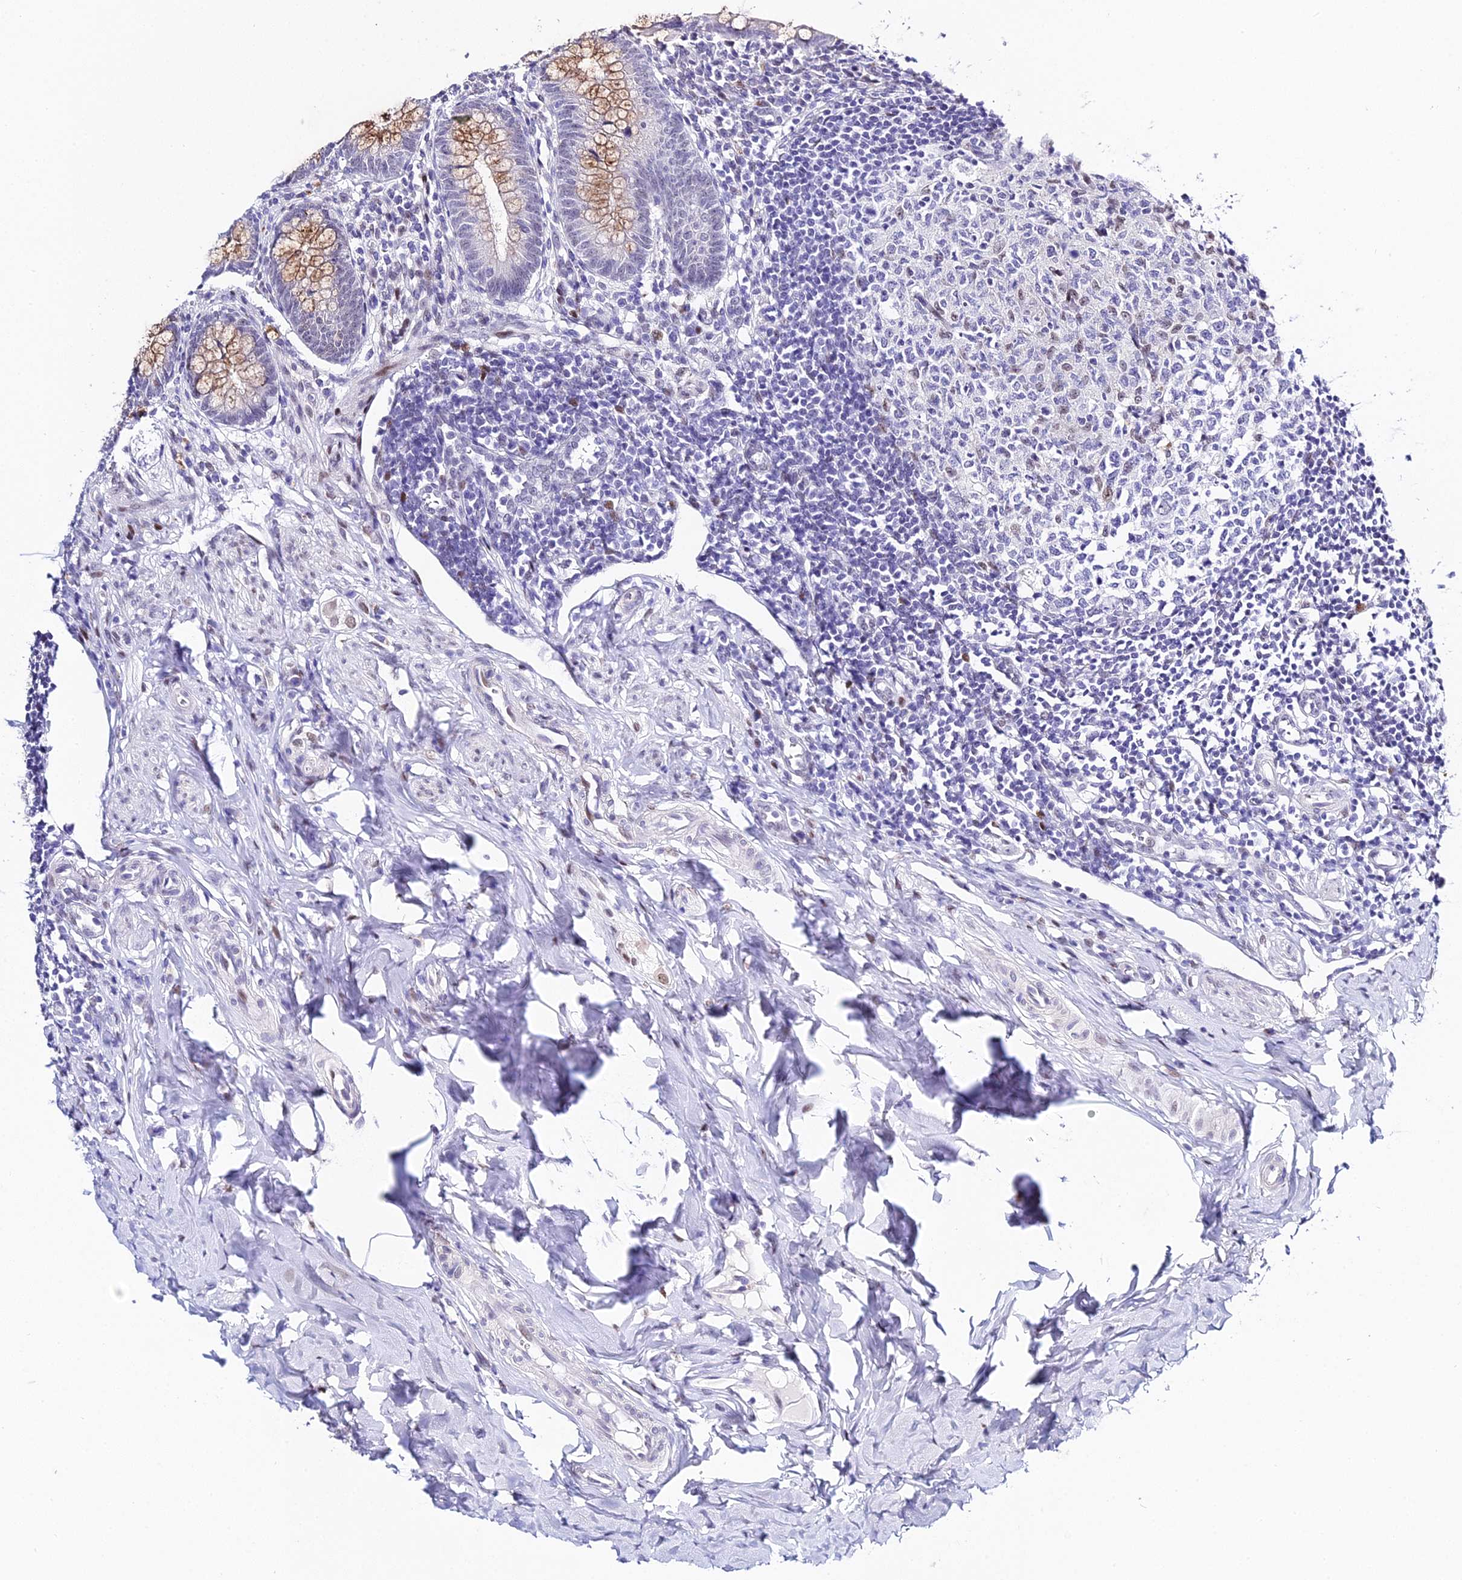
{"staining": {"intensity": "moderate", "quantity": "25%-75%", "location": "cytoplasmic/membranous"}, "tissue": "appendix", "cell_type": "Glandular cells", "image_type": "normal", "snomed": [{"axis": "morphology", "description": "Normal tissue, NOS"}, {"axis": "topography", "description": "Appendix"}], "caption": "DAB immunohistochemical staining of normal appendix exhibits moderate cytoplasmic/membranous protein staining in about 25%-75% of glandular cells. (brown staining indicates protein expression, while blue staining denotes nuclei).", "gene": "POFUT2", "patient": {"sex": "female", "age": 33}}